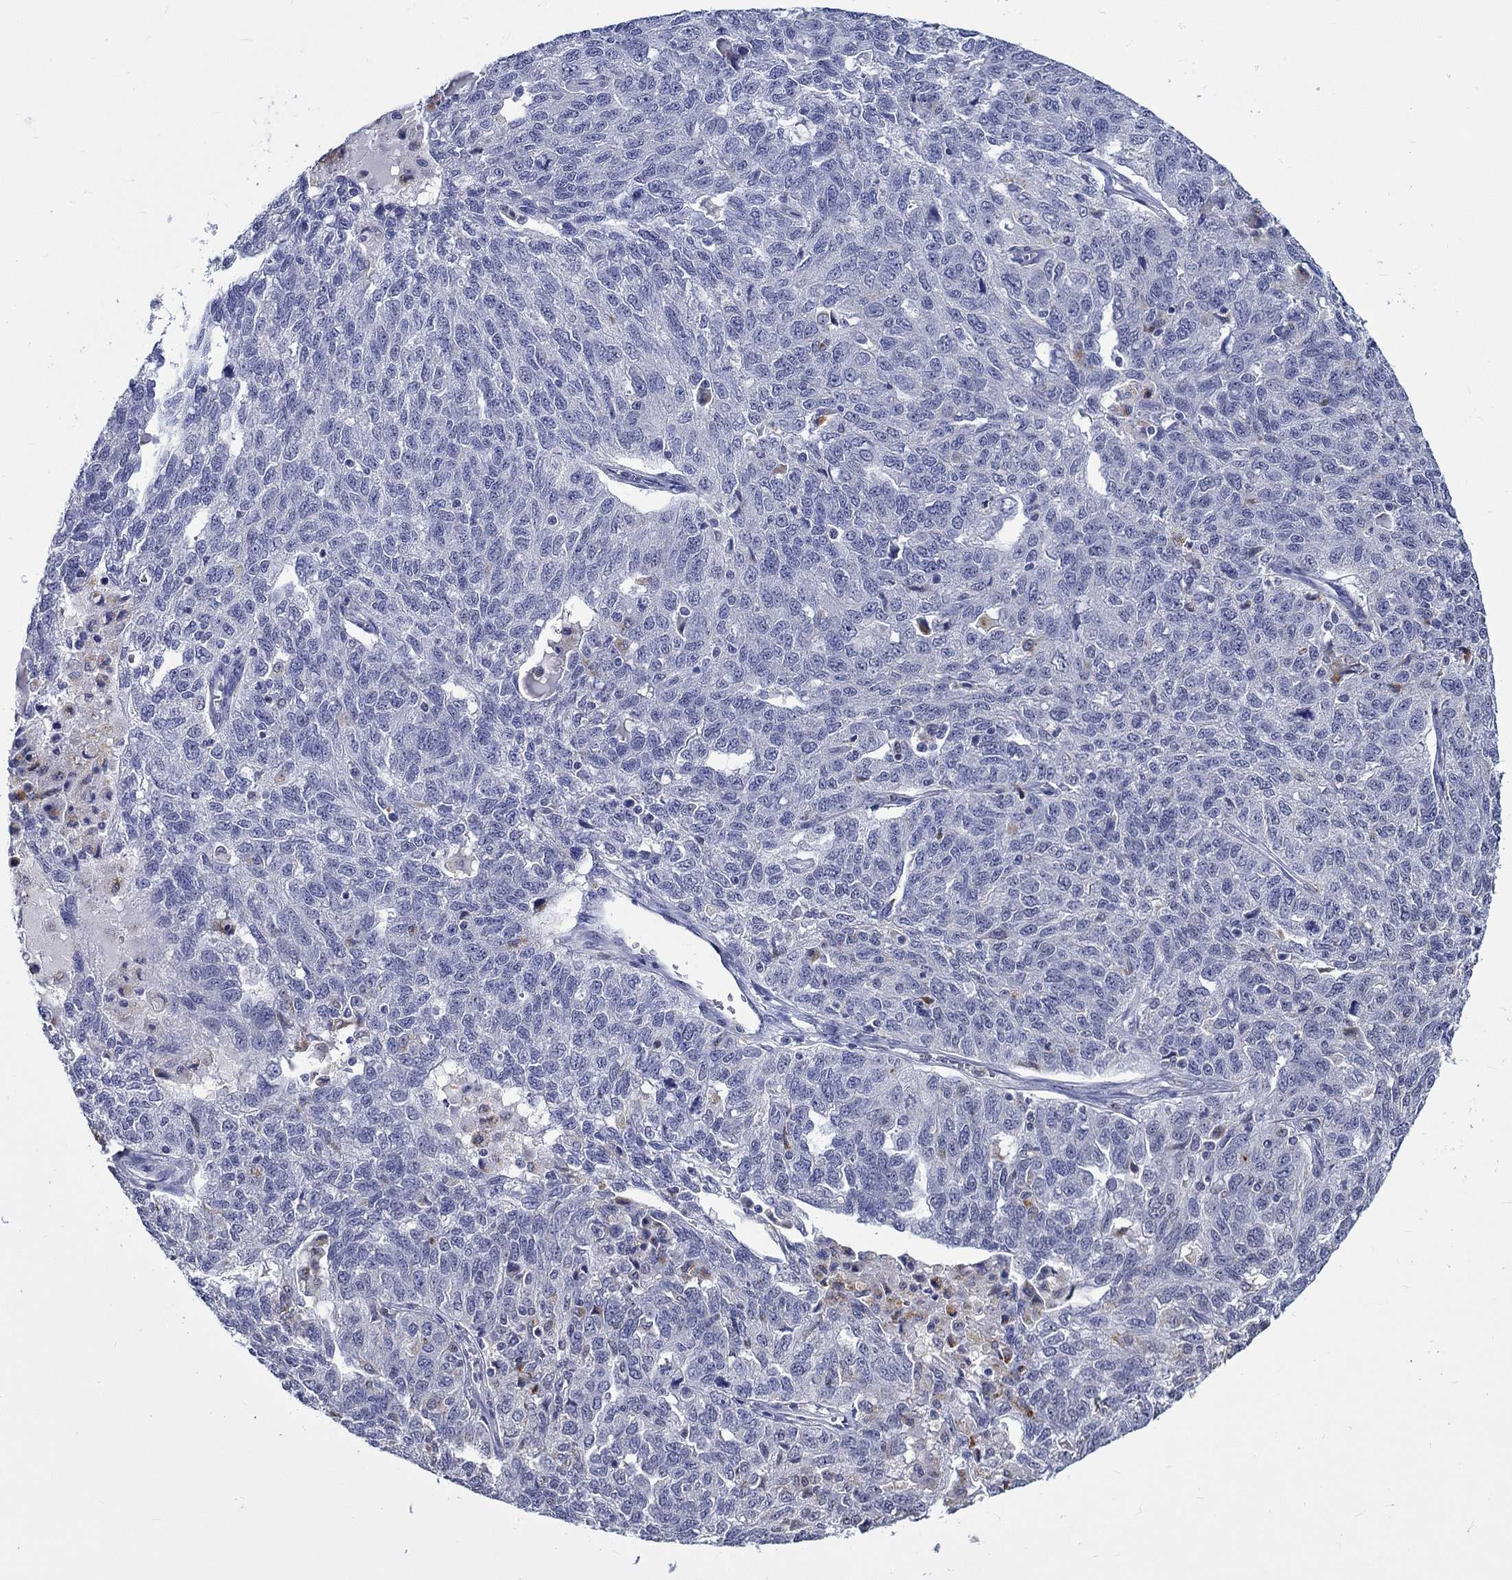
{"staining": {"intensity": "negative", "quantity": "none", "location": "none"}, "tissue": "ovarian cancer", "cell_type": "Tumor cells", "image_type": "cancer", "snomed": [{"axis": "morphology", "description": "Cystadenocarcinoma, serous, NOS"}, {"axis": "topography", "description": "Ovary"}], "caption": "IHC micrograph of neoplastic tissue: ovarian cancer (serous cystadenocarcinoma) stained with DAB (3,3'-diaminobenzidine) shows no significant protein staining in tumor cells.", "gene": "GATA2", "patient": {"sex": "female", "age": 71}}